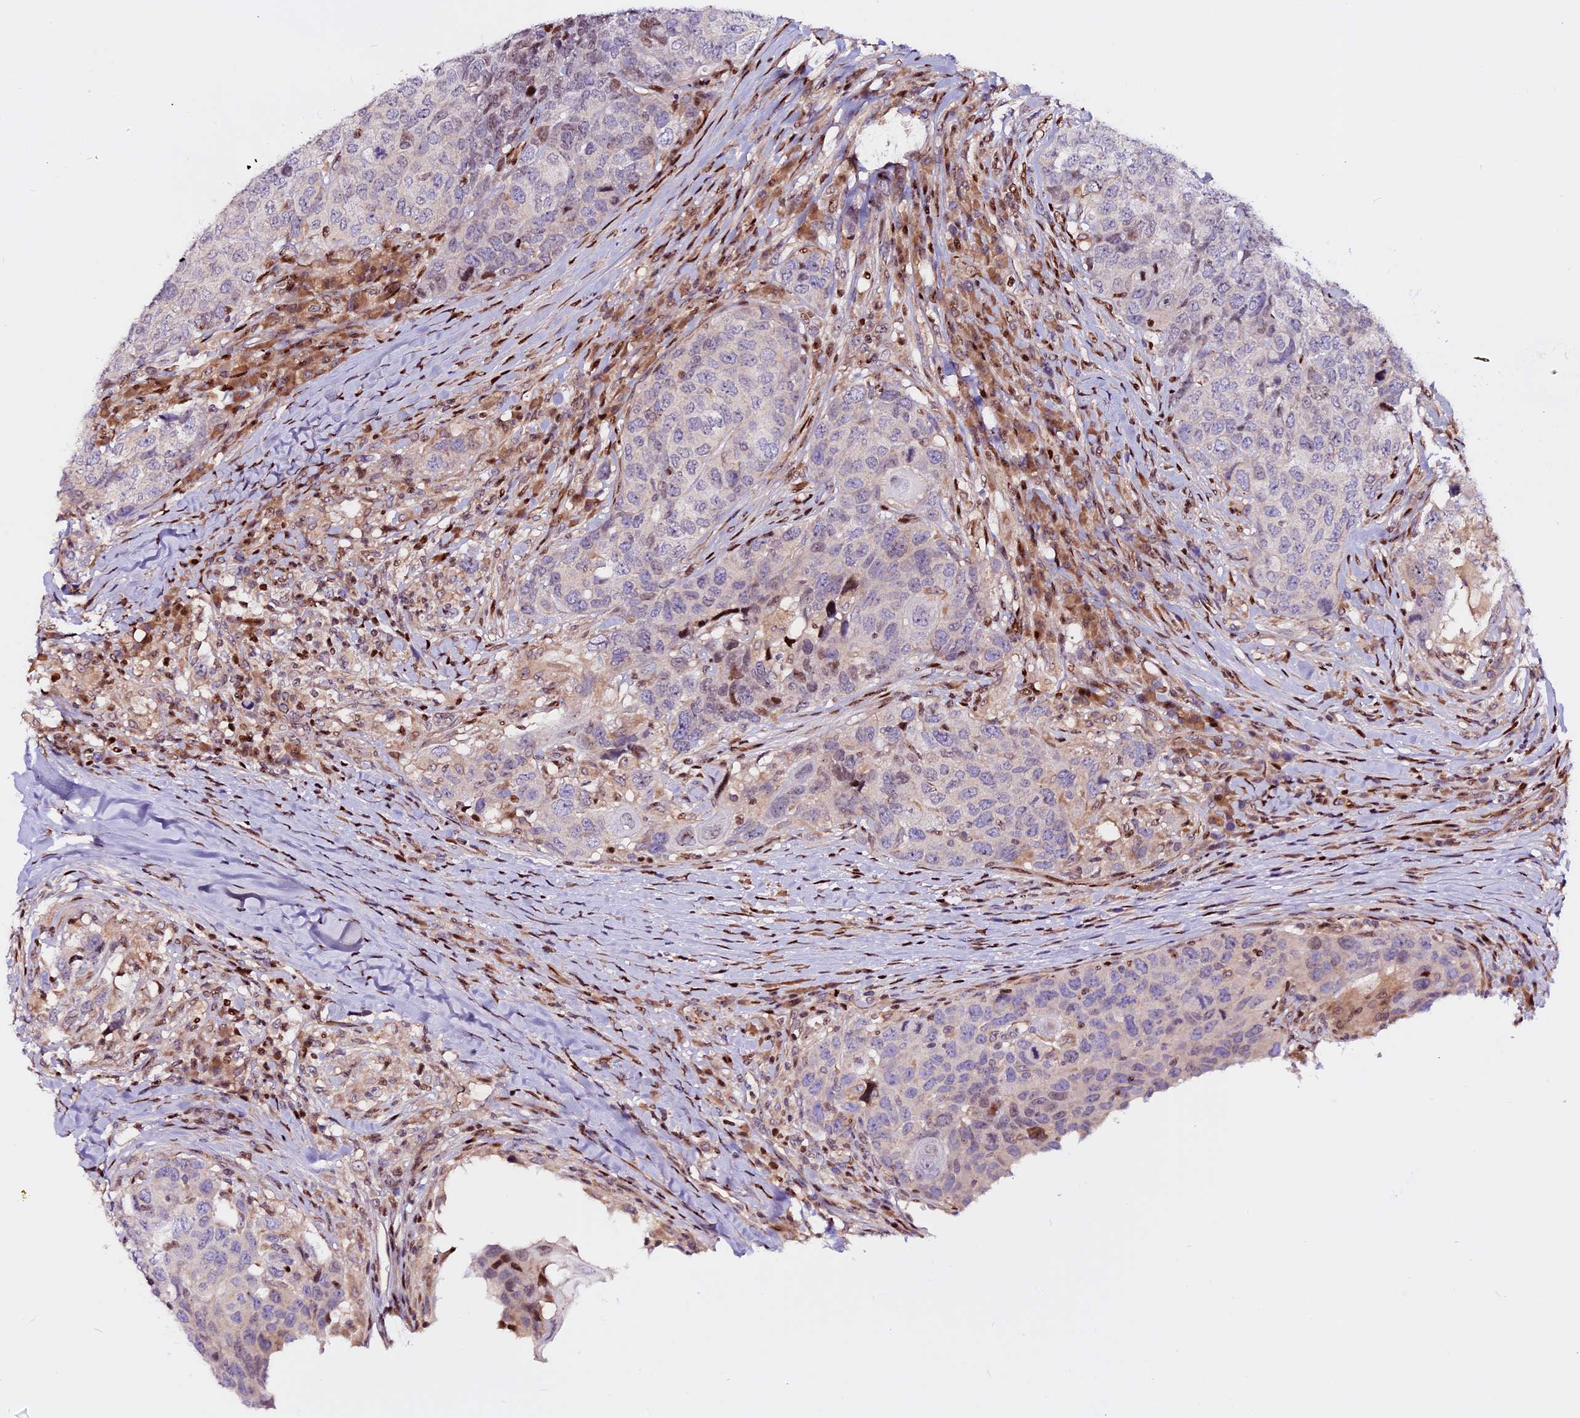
{"staining": {"intensity": "moderate", "quantity": "<25%", "location": "nuclear"}, "tissue": "head and neck cancer", "cell_type": "Tumor cells", "image_type": "cancer", "snomed": [{"axis": "morphology", "description": "Squamous cell carcinoma, NOS"}, {"axis": "topography", "description": "Head-Neck"}], "caption": "The photomicrograph shows staining of head and neck squamous cell carcinoma, revealing moderate nuclear protein positivity (brown color) within tumor cells.", "gene": "RINL", "patient": {"sex": "male", "age": 66}}